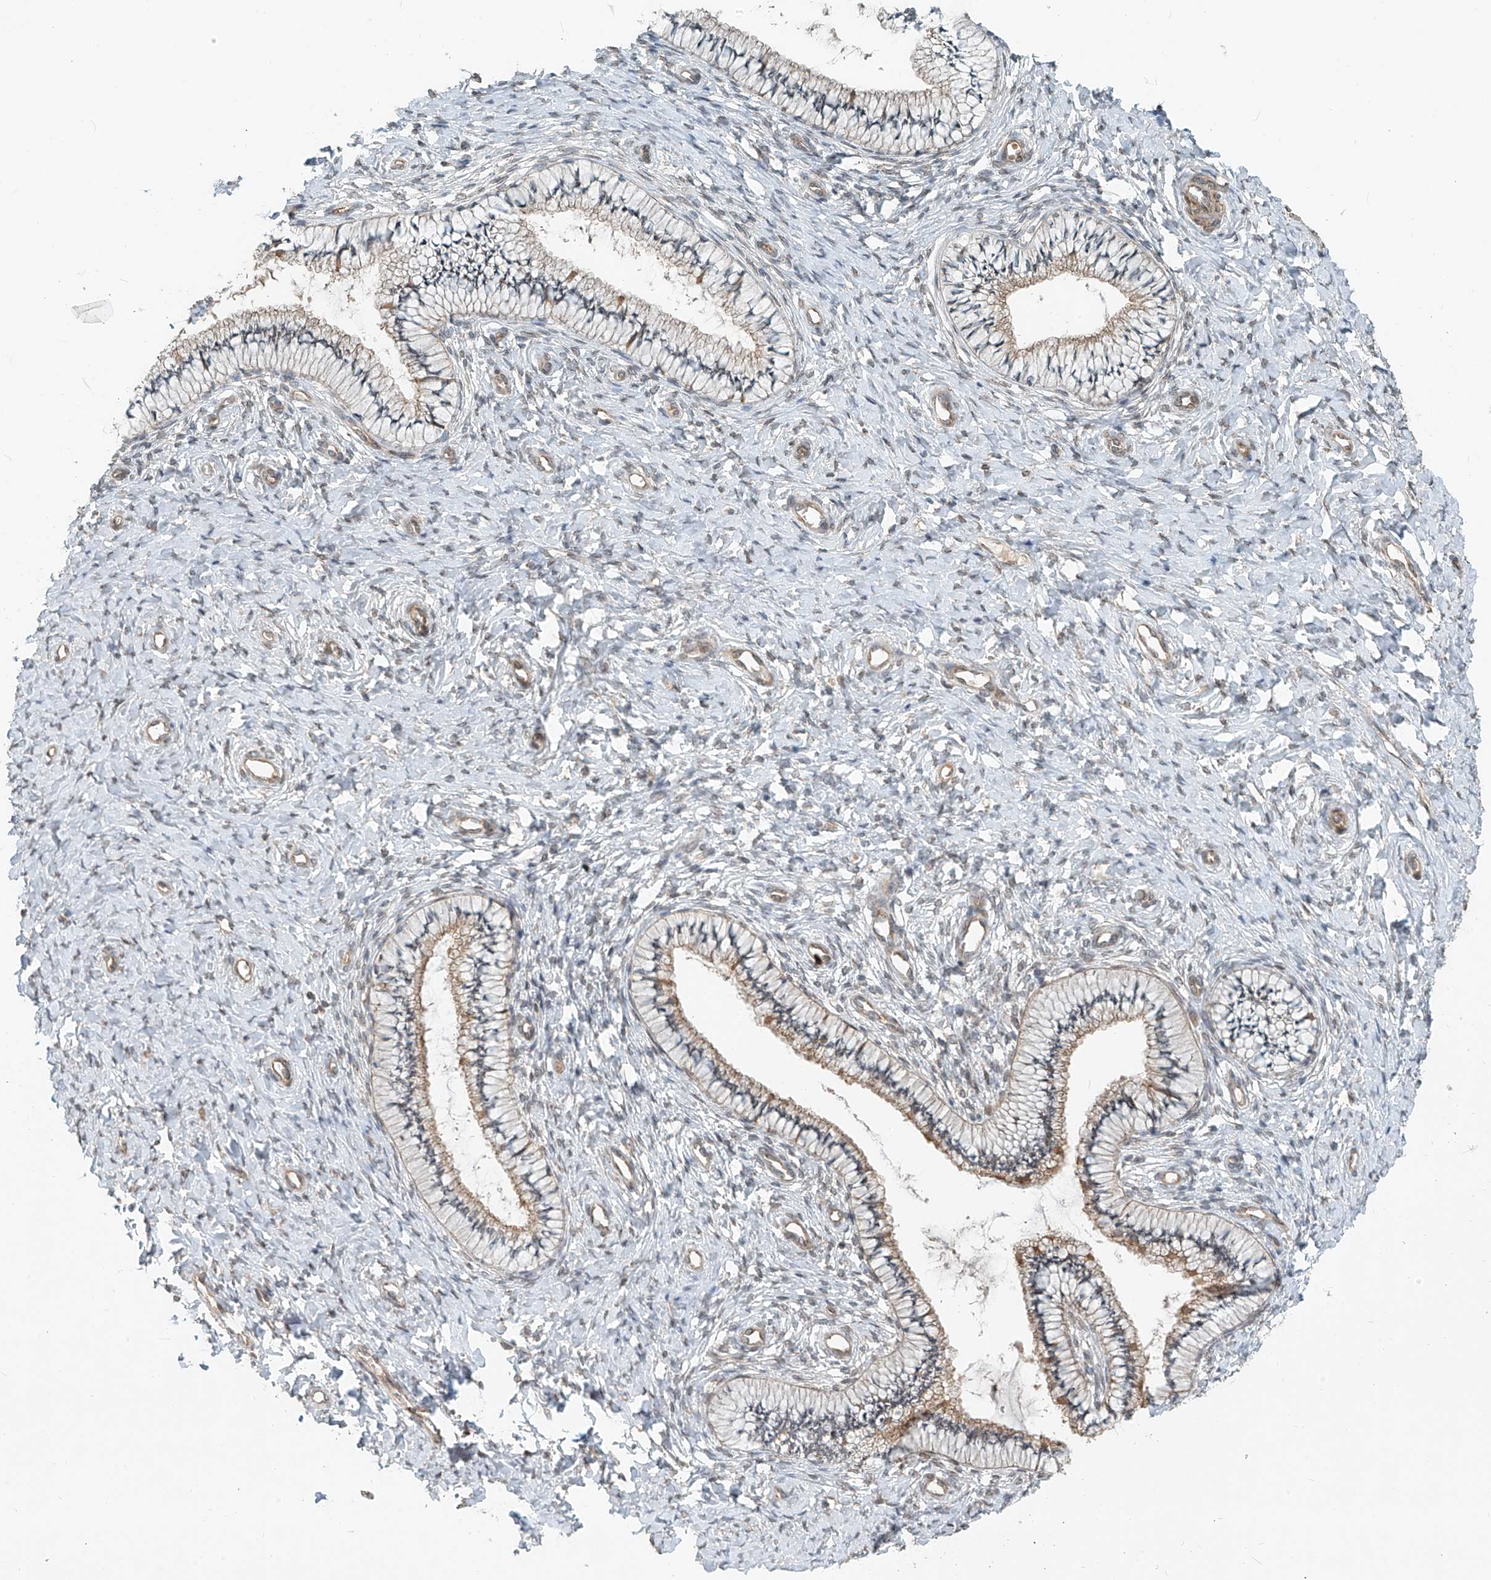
{"staining": {"intensity": "moderate", "quantity": "25%-75%", "location": "cytoplasmic/membranous"}, "tissue": "cervix", "cell_type": "Glandular cells", "image_type": "normal", "snomed": [{"axis": "morphology", "description": "Normal tissue, NOS"}, {"axis": "topography", "description": "Cervix"}], "caption": "A histopathology image of human cervix stained for a protein demonstrates moderate cytoplasmic/membranous brown staining in glandular cells.", "gene": "SASH1", "patient": {"sex": "female", "age": 36}}